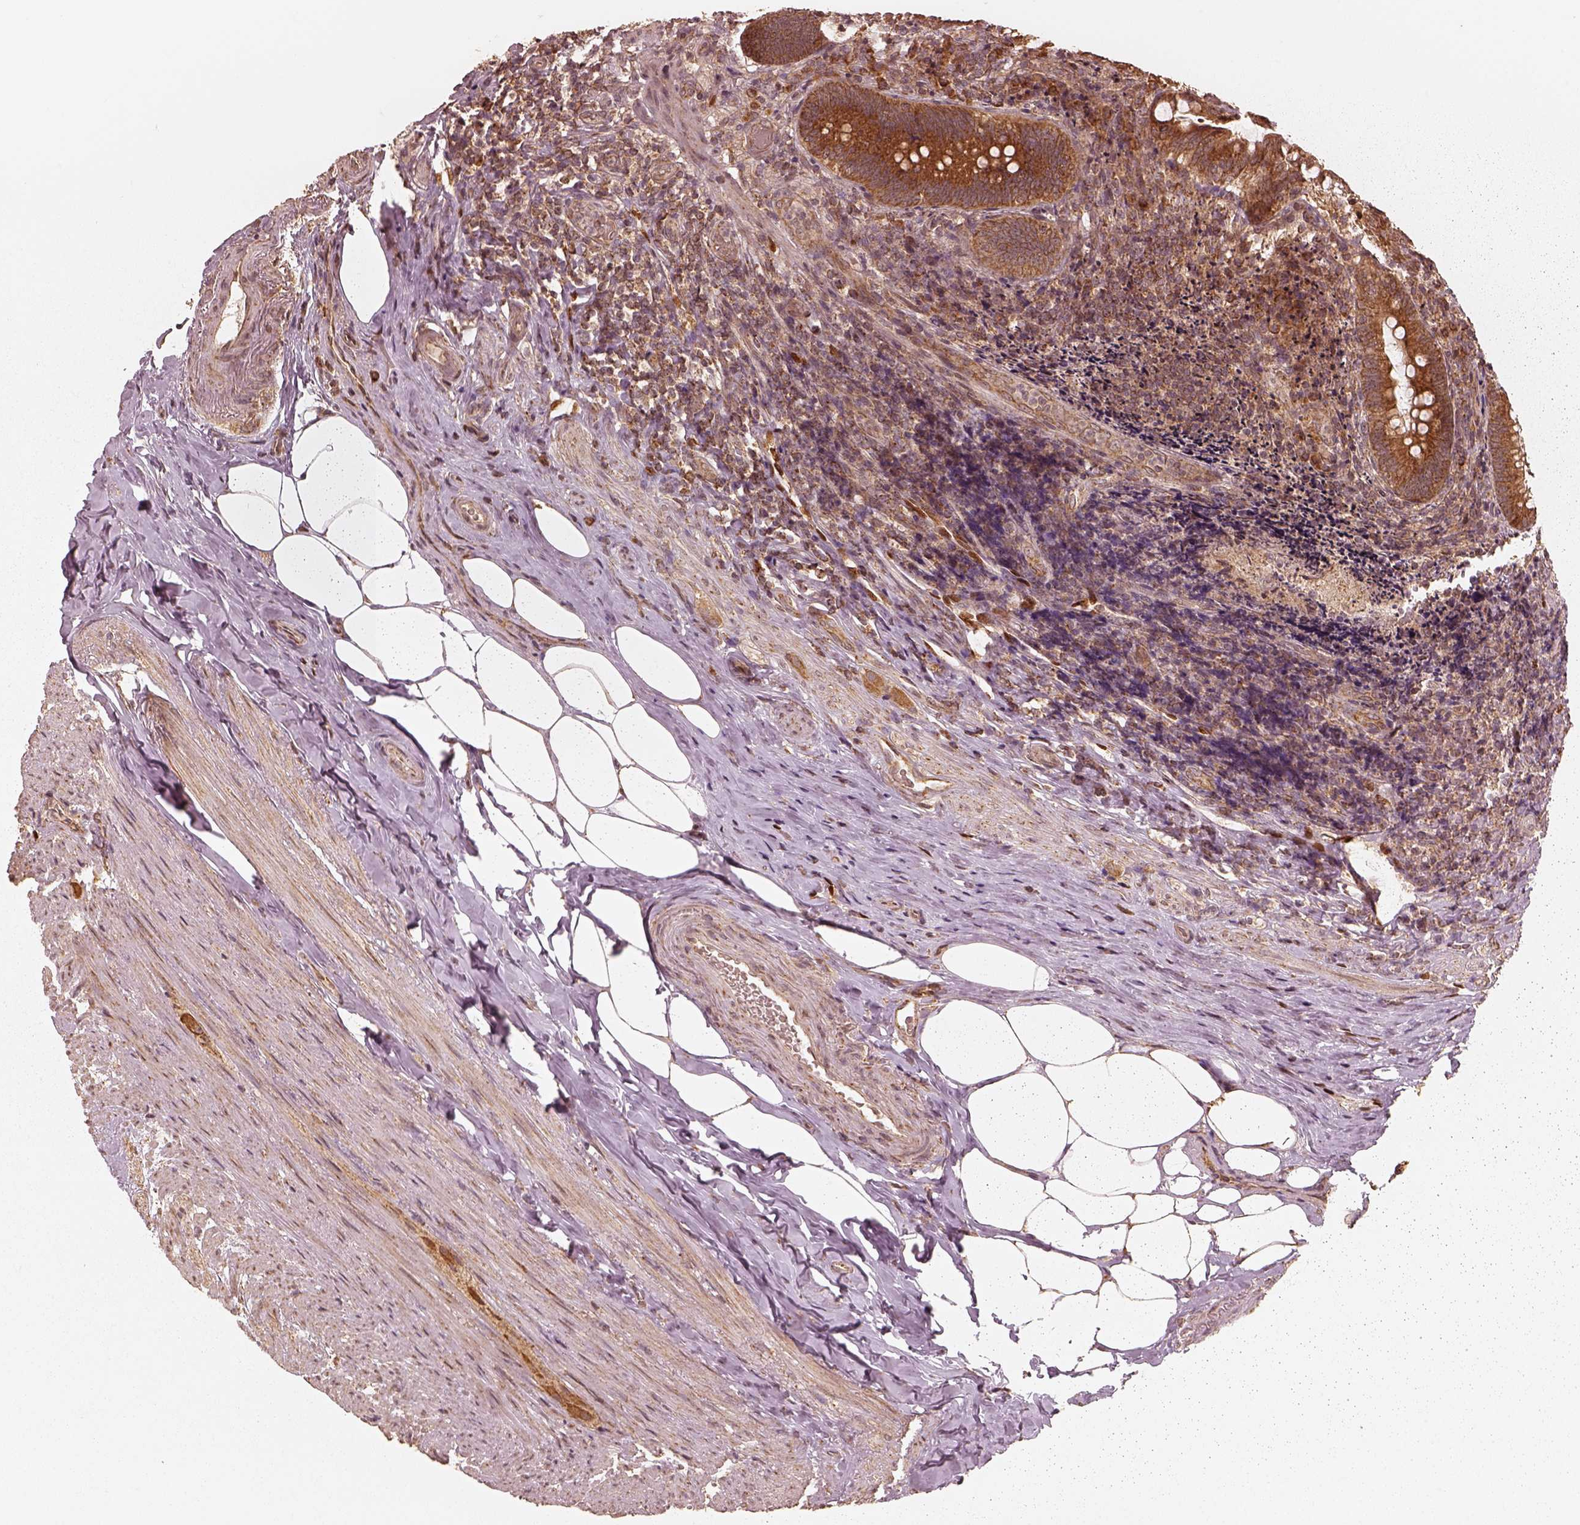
{"staining": {"intensity": "strong", "quantity": ">75%", "location": "cytoplasmic/membranous"}, "tissue": "appendix", "cell_type": "Glandular cells", "image_type": "normal", "snomed": [{"axis": "morphology", "description": "Normal tissue, NOS"}, {"axis": "topography", "description": "Appendix"}], "caption": "Immunohistochemical staining of unremarkable appendix shows strong cytoplasmic/membranous protein positivity in about >75% of glandular cells. The staining was performed using DAB, with brown indicating positive protein expression. Nuclei are stained blue with hematoxylin.", "gene": "DNAJC25", "patient": {"sex": "male", "age": 47}}